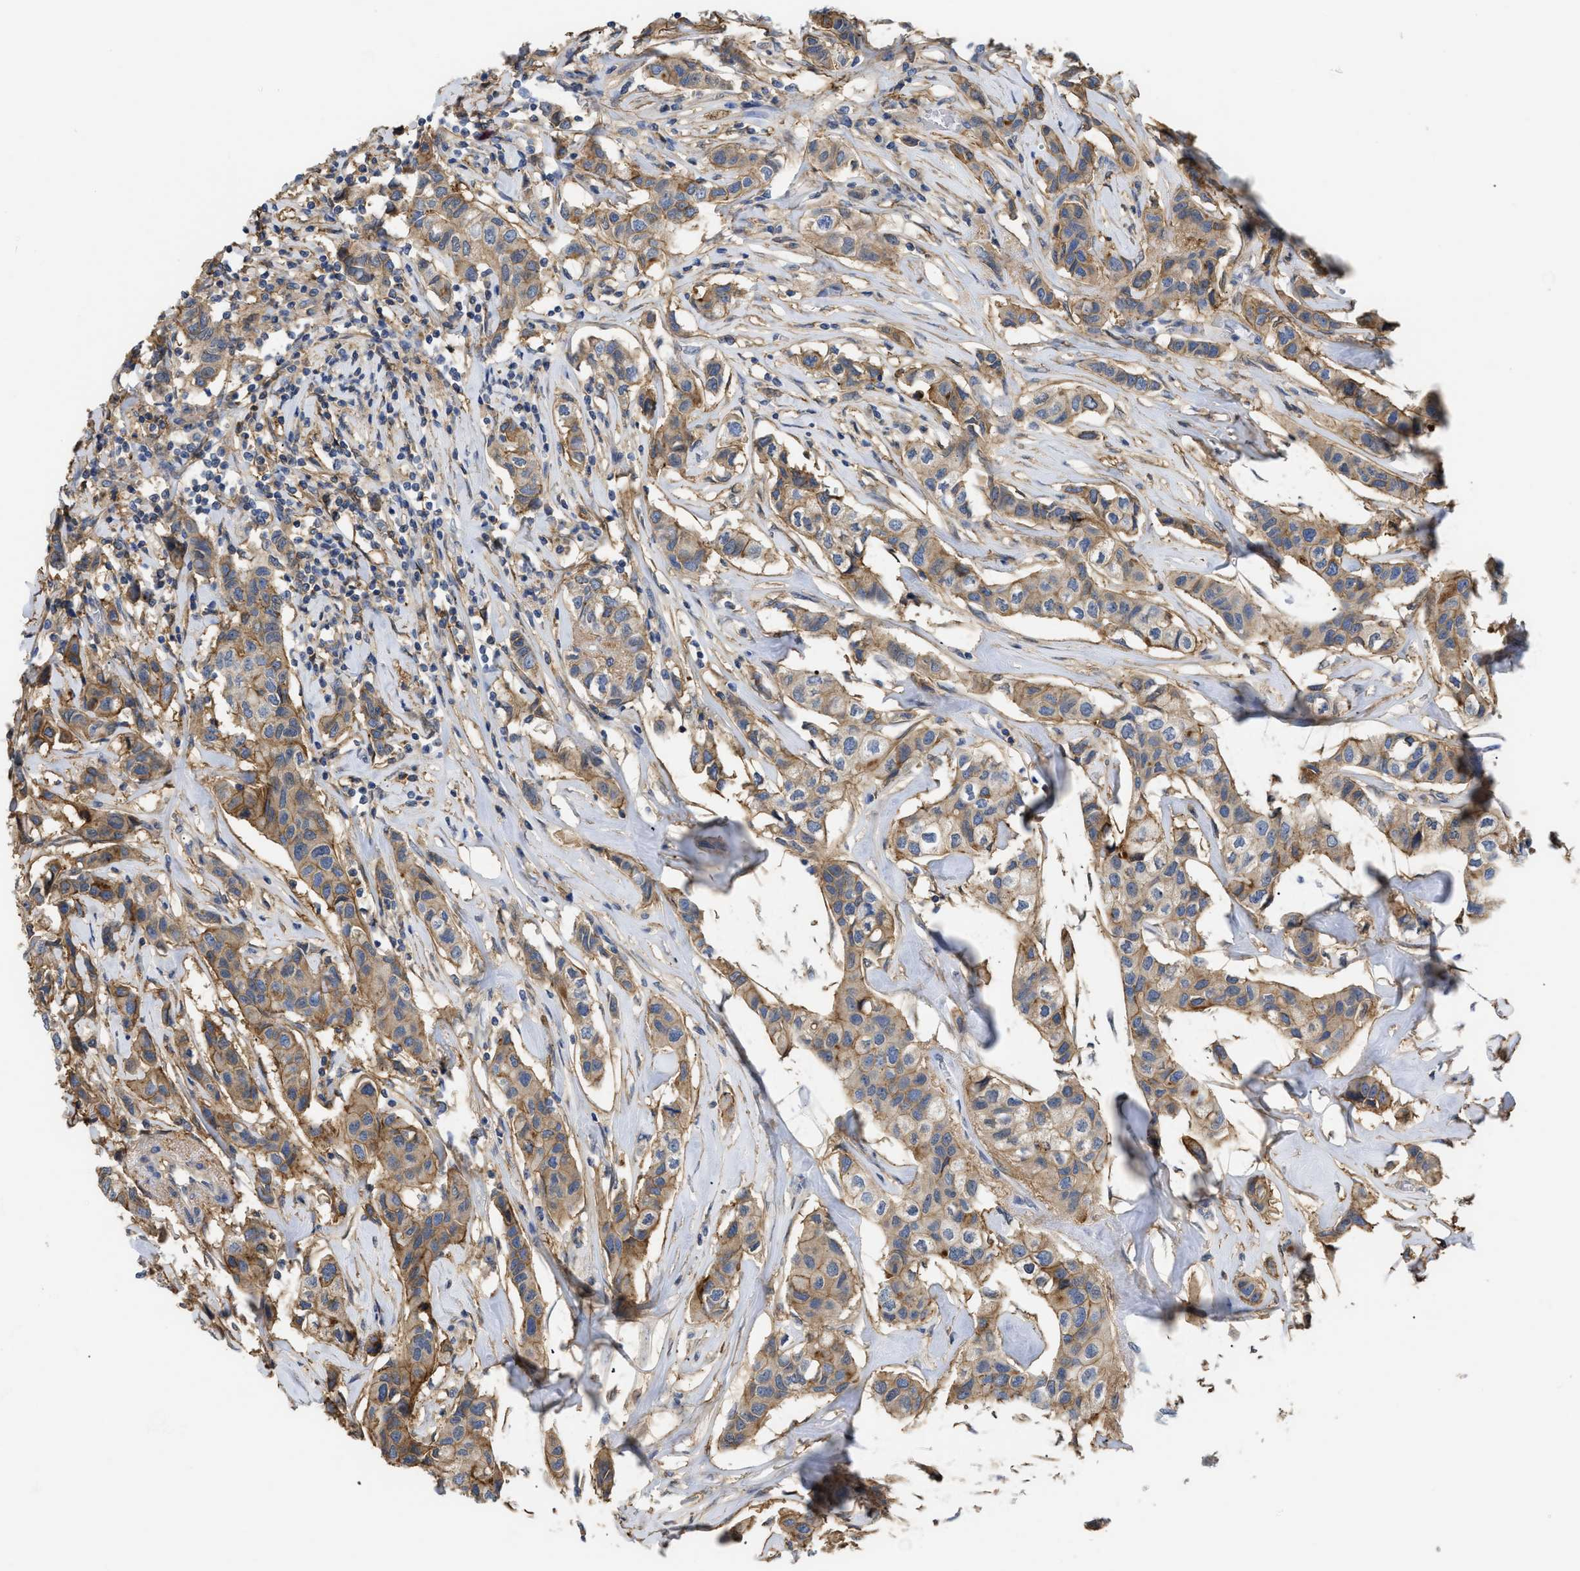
{"staining": {"intensity": "moderate", "quantity": ">75%", "location": "cytoplasmic/membranous"}, "tissue": "breast cancer", "cell_type": "Tumor cells", "image_type": "cancer", "snomed": [{"axis": "morphology", "description": "Duct carcinoma"}, {"axis": "topography", "description": "Breast"}], "caption": "High-magnification brightfield microscopy of breast cancer (intraductal carcinoma) stained with DAB (3,3'-diaminobenzidine) (brown) and counterstained with hematoxylin (blue). tumor cells exhibit moderate cytoplasmic/membranous positivity is appreciated in approximately>75% of cells.", "gene": "ANXA4", "patient": {"sex": "female", "age": 80}}